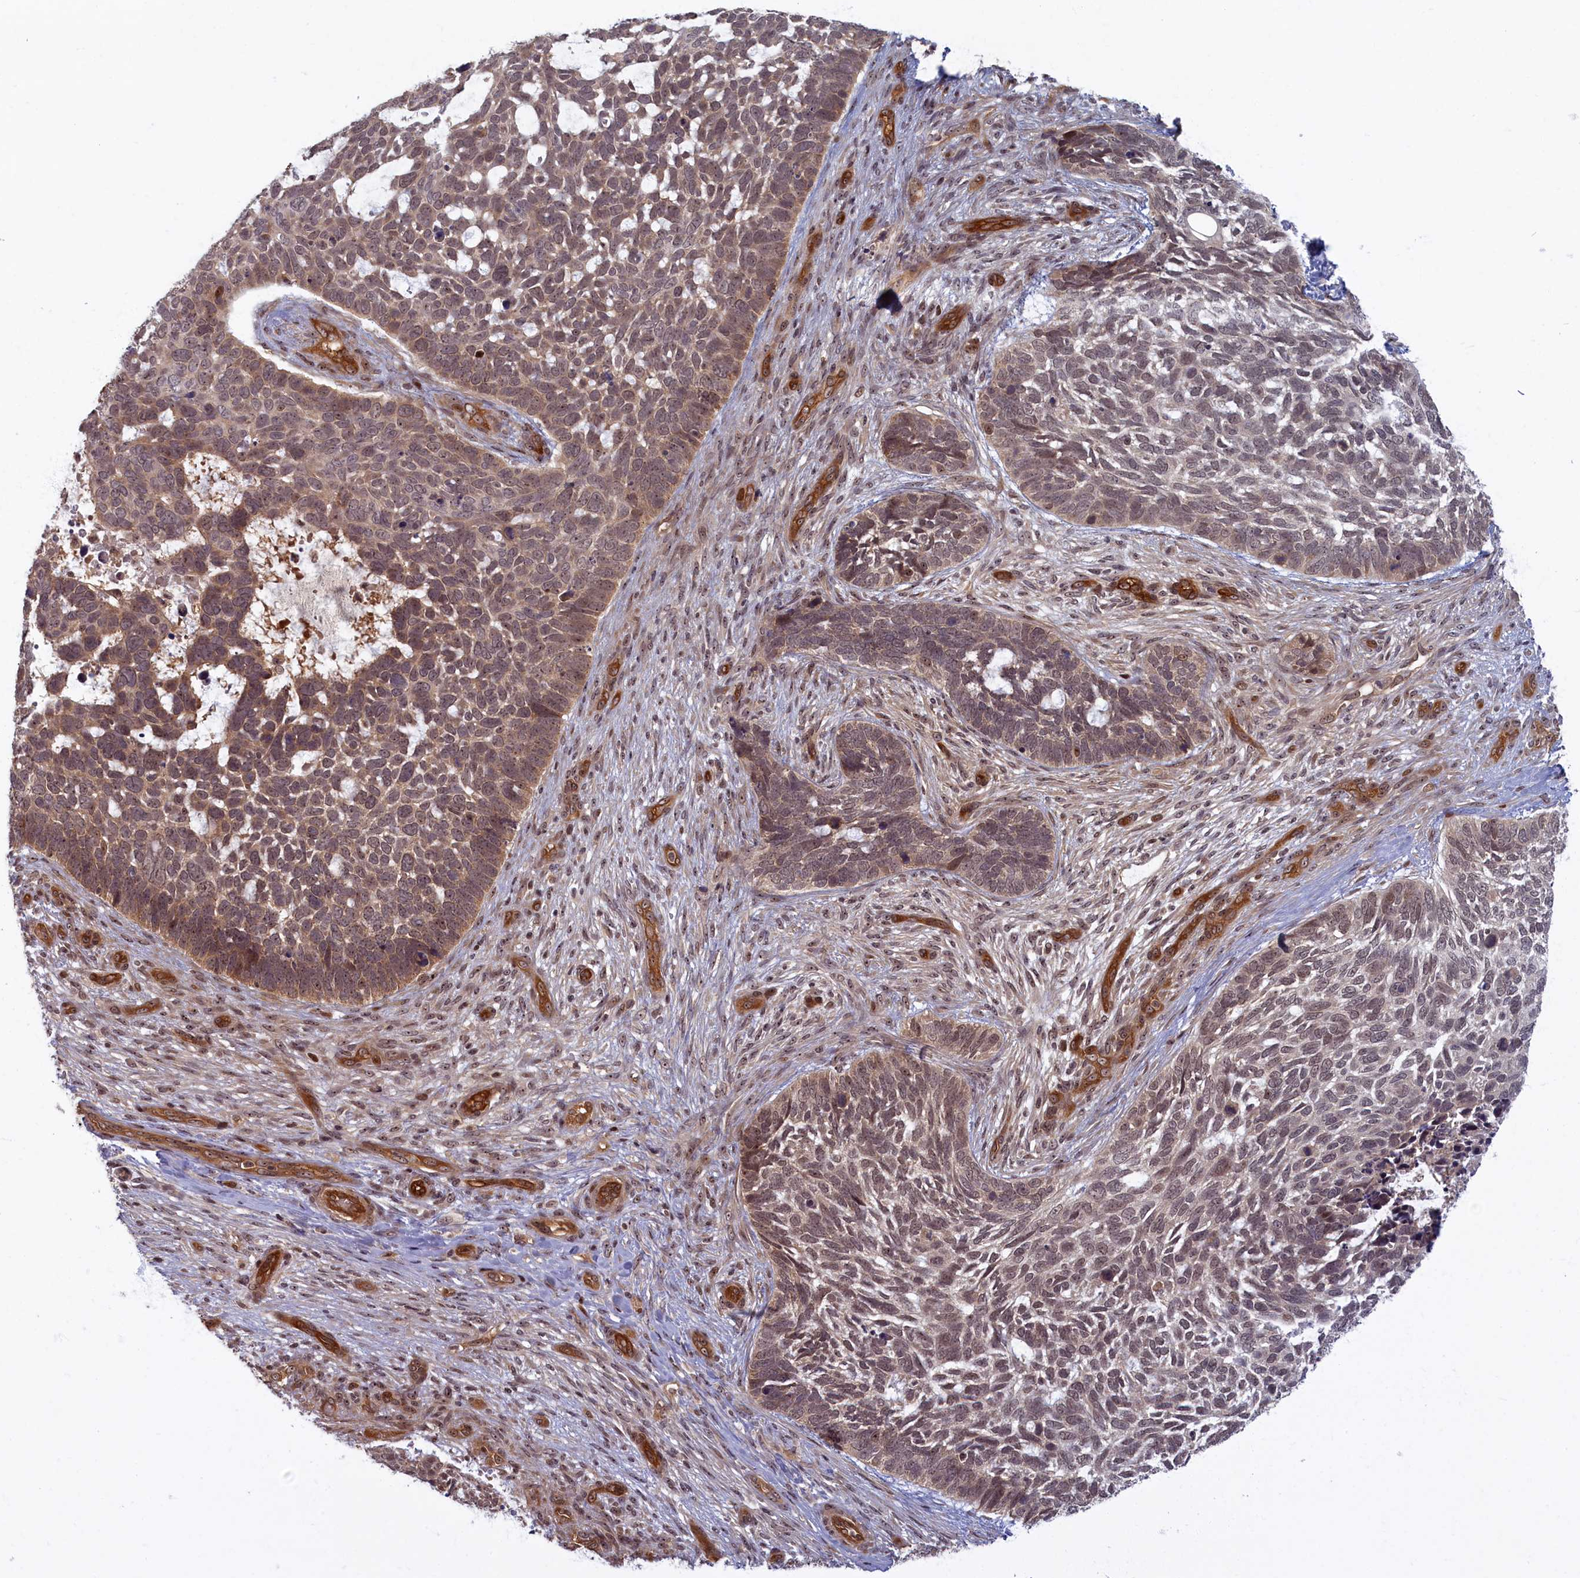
{"staining": {"intensity": "moderate", "quantity": ">75%", "location": "nuclear"}, "tissue": "skin cancer", "cell_type": "Tumor cells", "image_type": "cancer", "snomed": [{"axis": "morphology", "description": "Basal cell carcinoma"}, {"axis": "topography", "description": "Skin"}], "caption": "The photomicrograph reveals a brown stain indicating the presence of a protein in the nuclear of tumor cells in skin cancer.", "gene": "SNRK", "patient": {"sex": "male", "age": 88}}